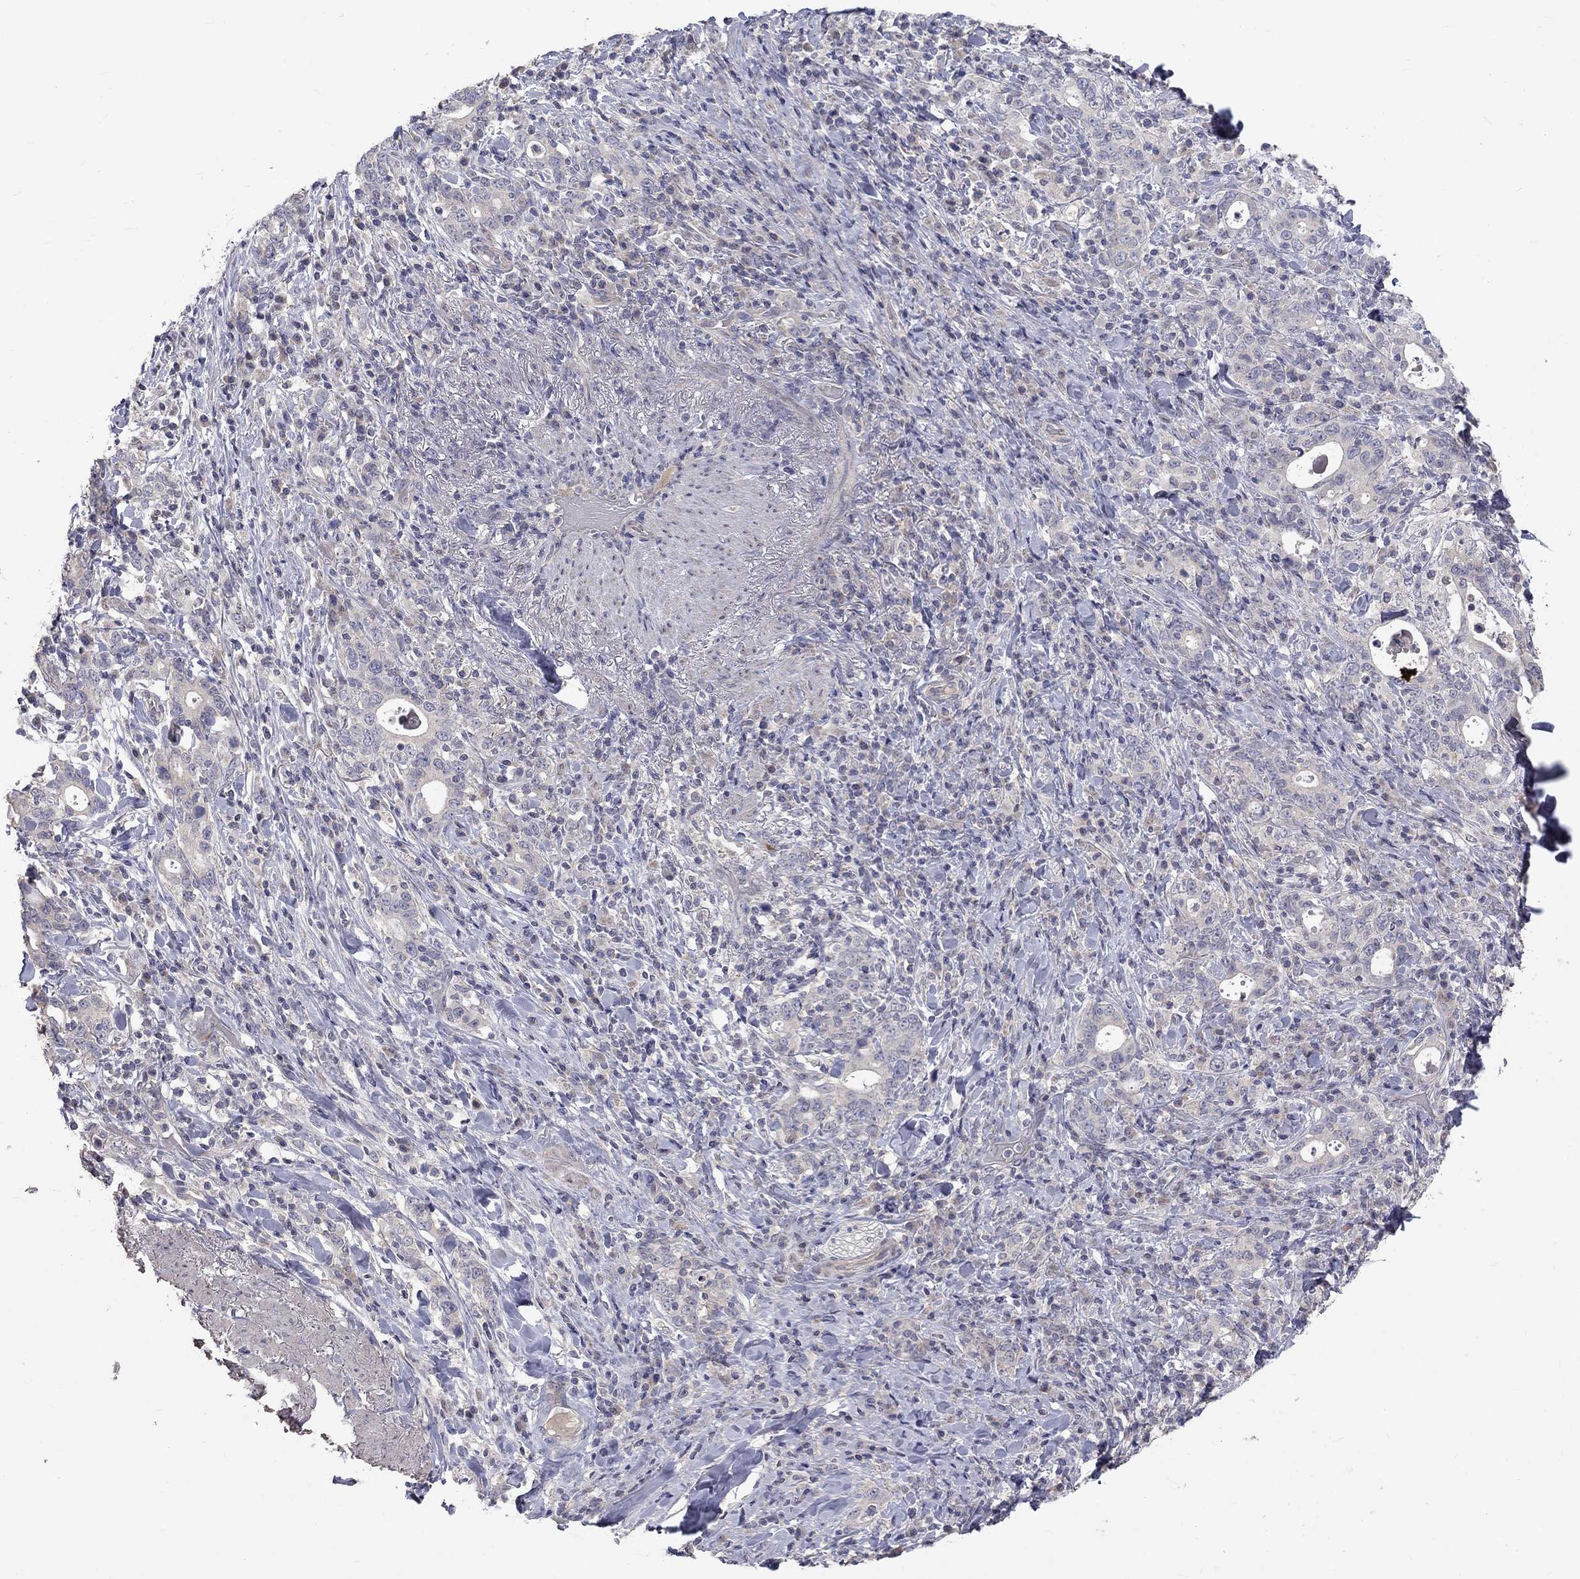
{"staining": {"intensity": "negative", "quantity": "none", "location": "none"}, "tissue": "stomach cancer", "cell_type": "Tumor cells", "image_type": "cancer", "snomed": [{"axis": "morphology", "description": "Adenocarcinoma, NOS"}, {"axis": "topography", "description": "Stomach"}], "caption": "The micrograph demonstrates no significant expression in tumor cells of adenocarcinoma (stomach).", "gene": "SLC39A14", "patient": {"sex": "male", "age": 79}}